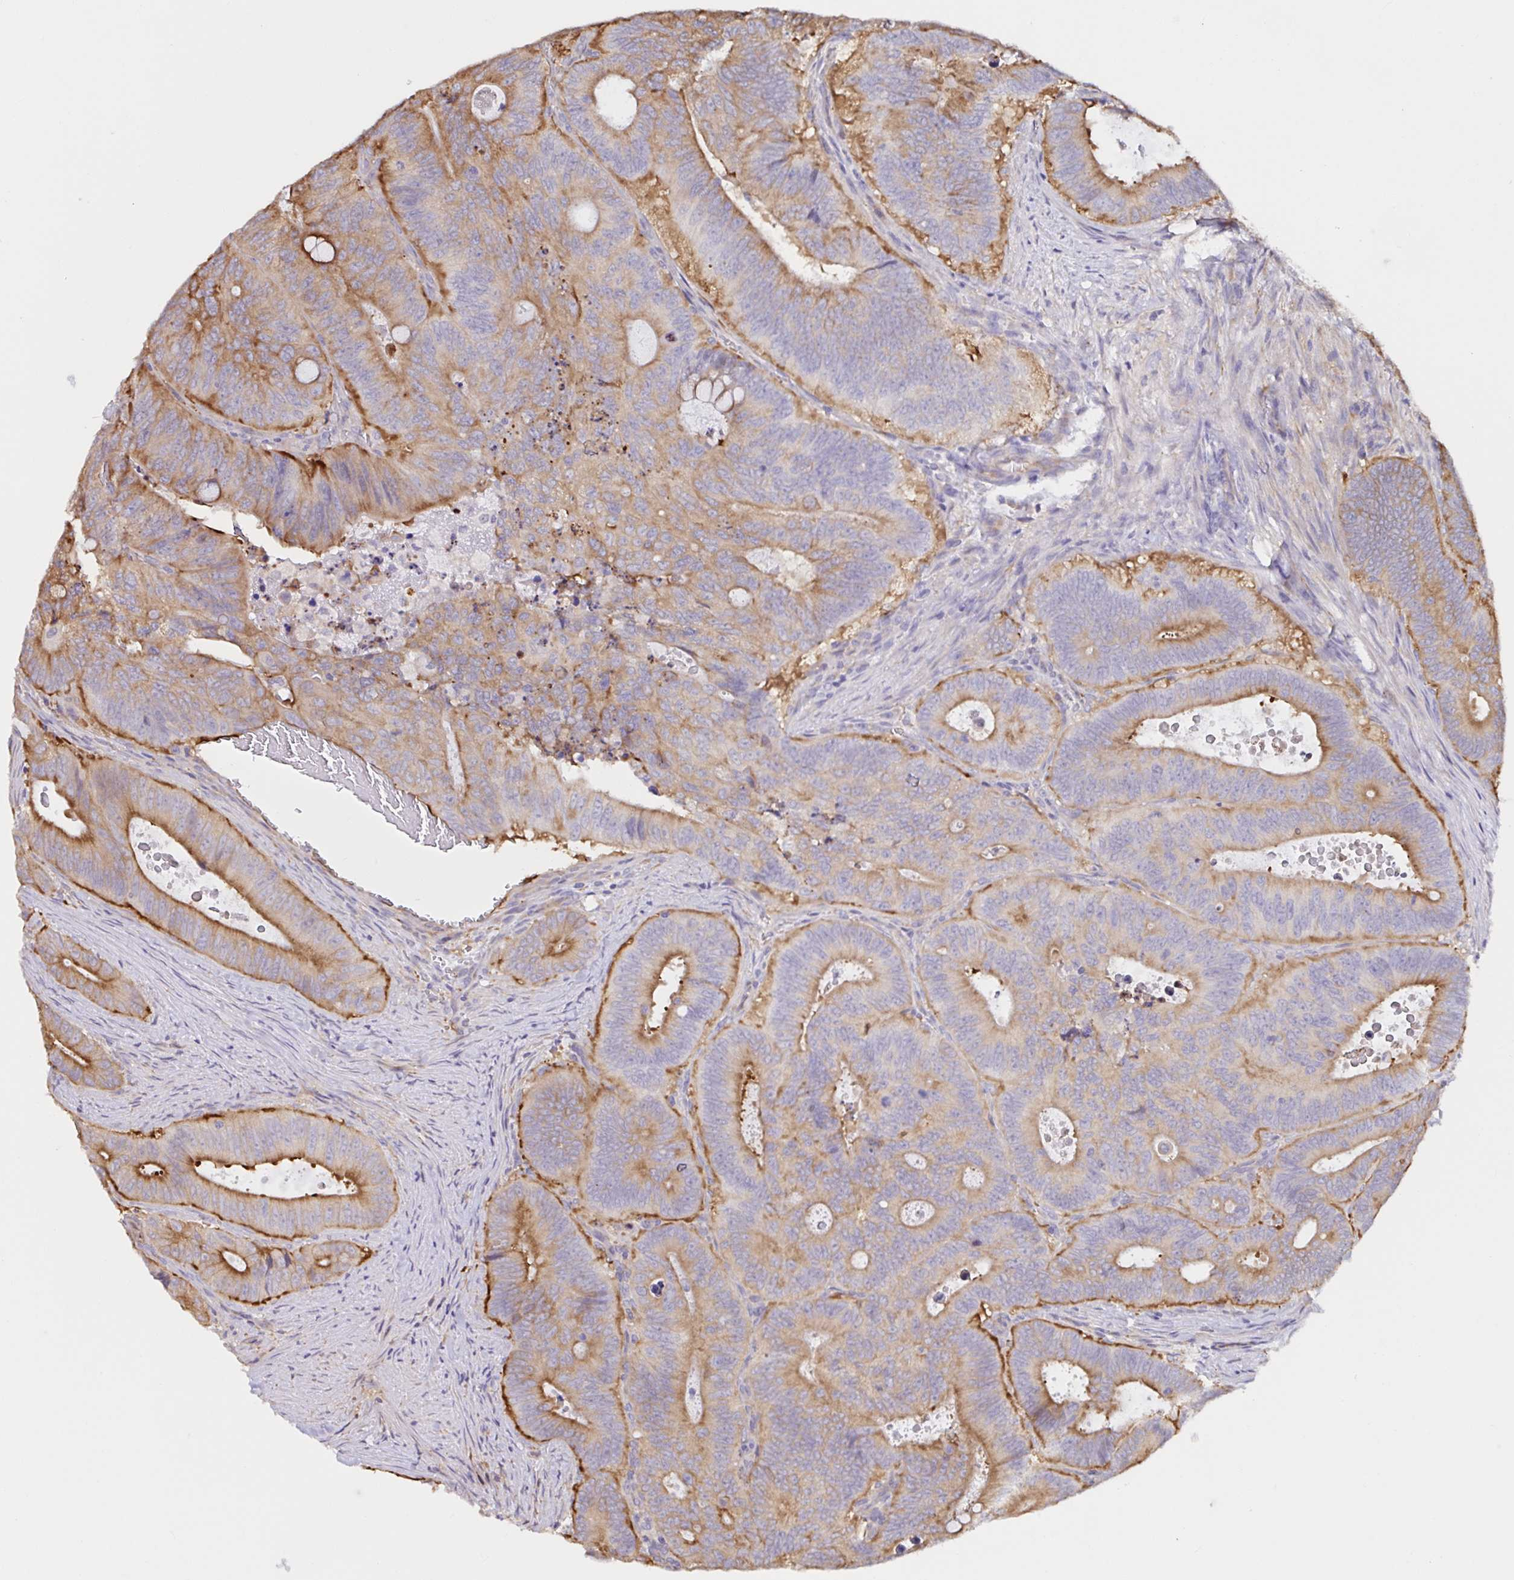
{"staining": {"intensity": "moderate", "quantity": ">75%", "location": "cytoplasmic/membranous"}, "tissue": "colorectal cancer", "cell_type": "Tumor cells", "image_type": "cancer", "snomed": [{"axis": "morphology", "description": "Adenocarcinoma, NOS"}, {"axis": "topography", "description": "Colon"}], "caption": "High-magnification brightfield microscopy of colorectal cancer (adenocarcinoma) stained with DAB (brown) and counterstained with hematoxylin (blue). tumor cells exhibit moderate cytoplasmic/membranous positivity is identified in approximately>75% of cells.", "gene": "RSRP1", "patient": {"sex": "male", "age": 62}}